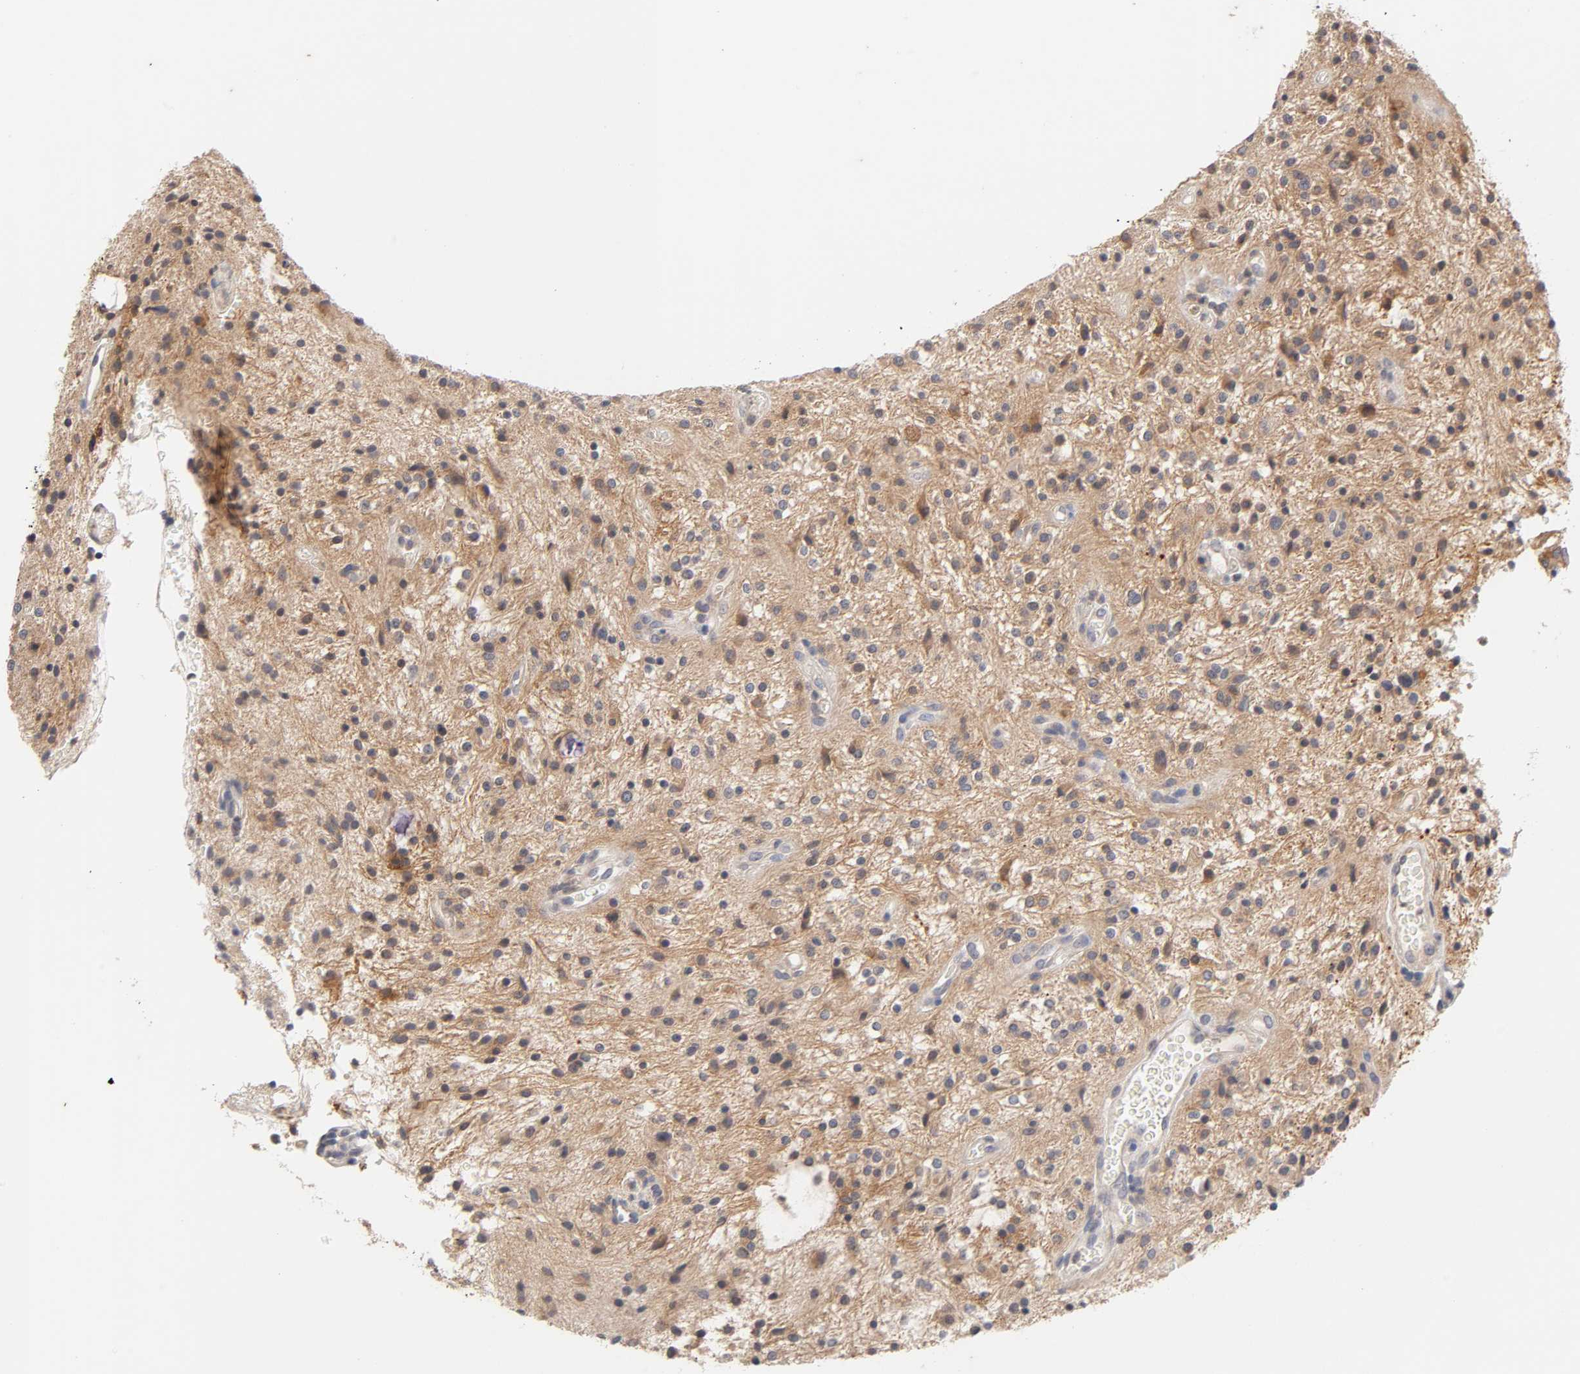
{"staining": {"intensity": "moderate", "quantity": "25%-75%", "location": "cytoplasmic/membranous"}, "tissue": "glioma", "cell_type": "Tumor cells", "image_type": "cancer", "snomed": [{"axis": "morphology", "description": "Glioma, malignant, NOS"}, {"axis": "topography", "description": "Cerebellum"}], "caption": "Immunohistochemical staining of human glioma displays medium levels of moderate cytoplasmic/membranous positivity in about 25%-75% of tumor cells.", "gene": "CXADR", "patient": {"sex": "female", "age": 10}}